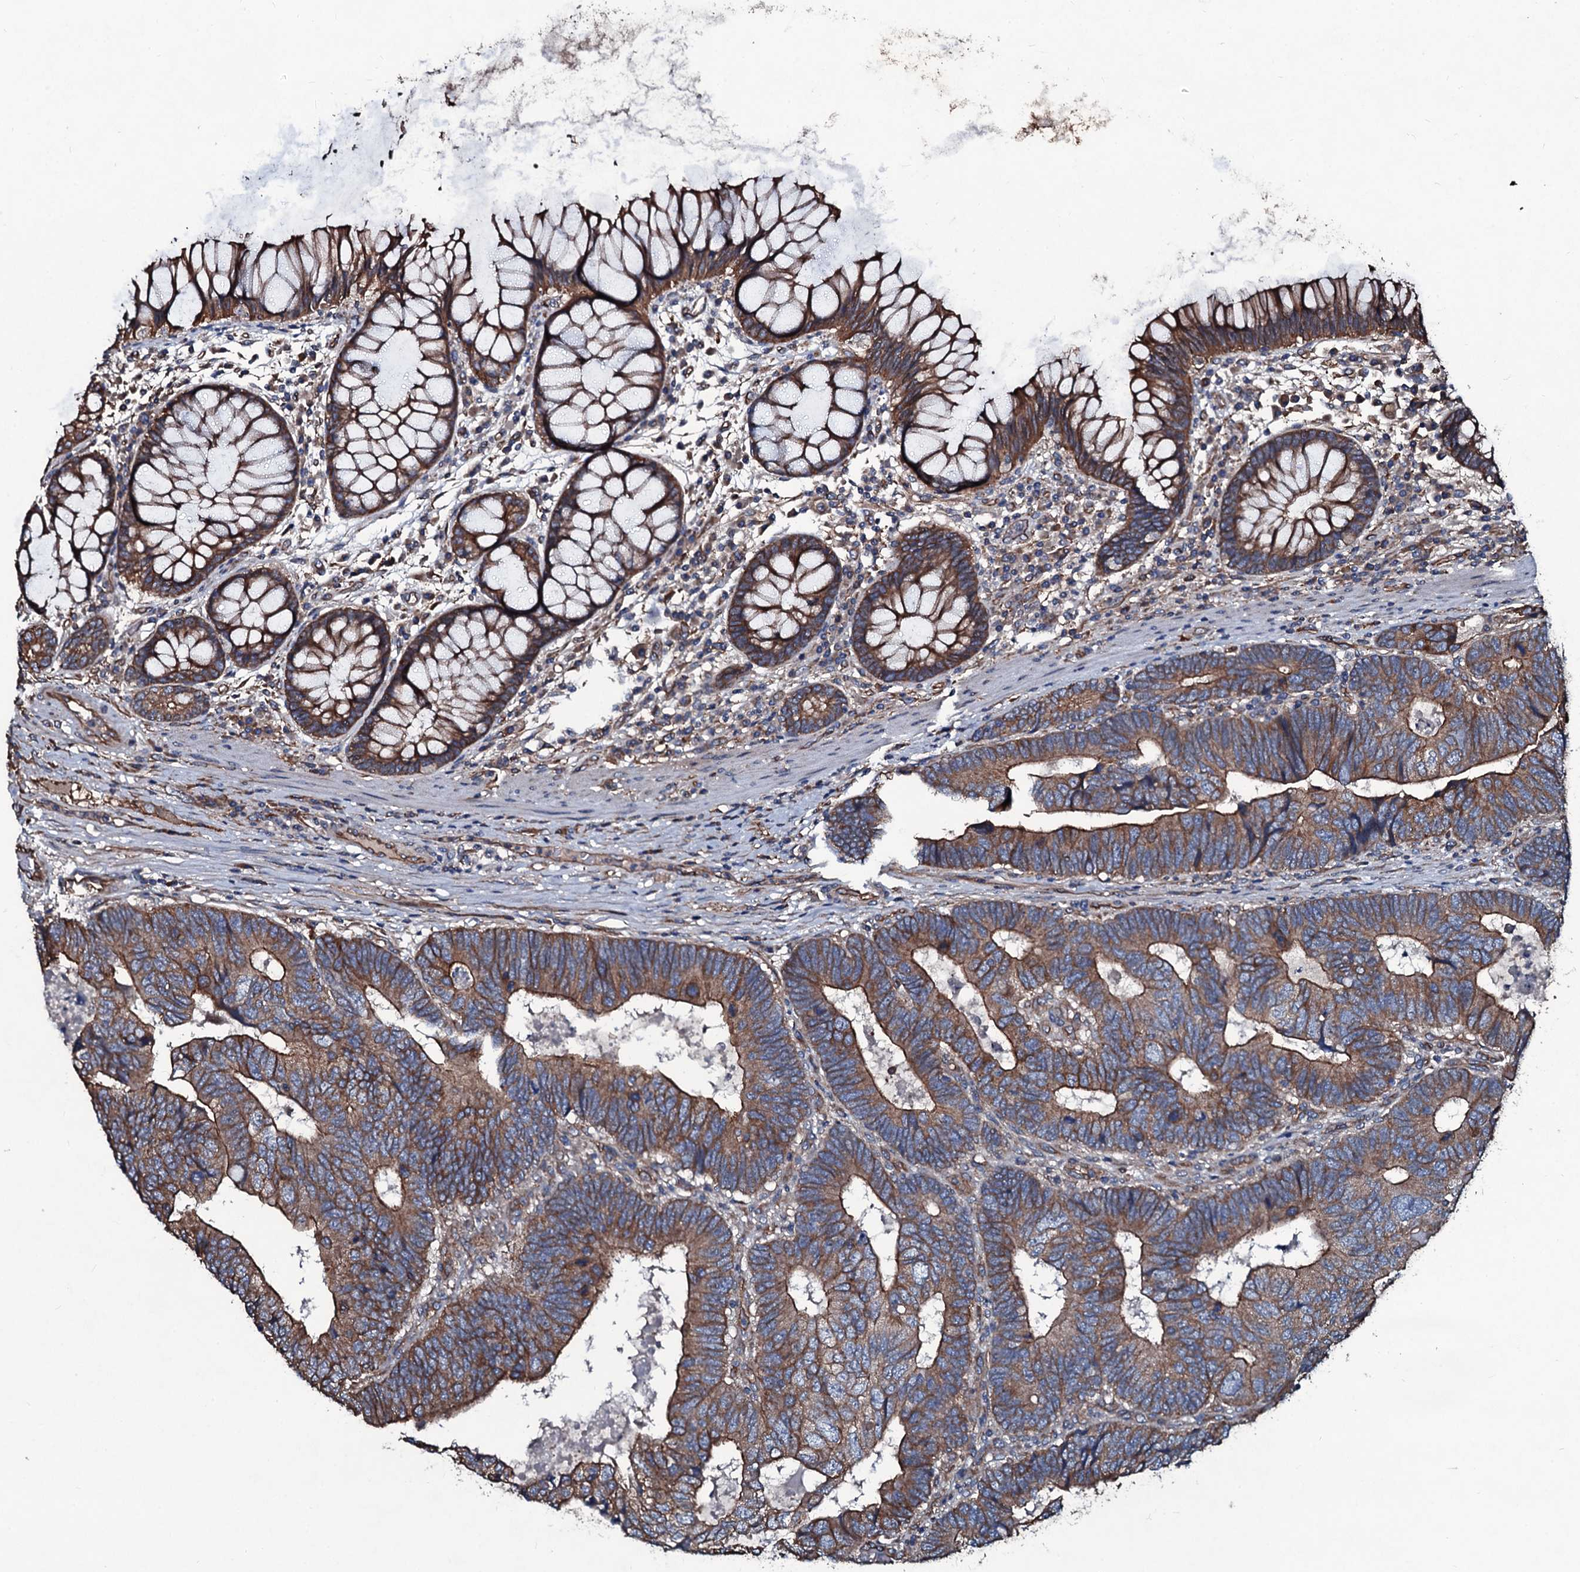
{"staining": {"intensity": "moderate", "quantity": ">75%", "location": "cytoplasmic/membranous"}, "tissue": "colorectal cancer", "cell_type": "Tumor cells", "image_type": "cancer", "snomed": [{"axis": "morphology", "description": "Adenocarcinoma, NOS"}, {"axis": "topography", "description": "Colon"}], "caption": "Tumor cells exhibit medium levels of moderate cytoplasmic/membranous positivity in about >75% of cells in human colorectal cancer.", "gene": "DMAC2", "patient": {"sex": "female", "age": 67}}